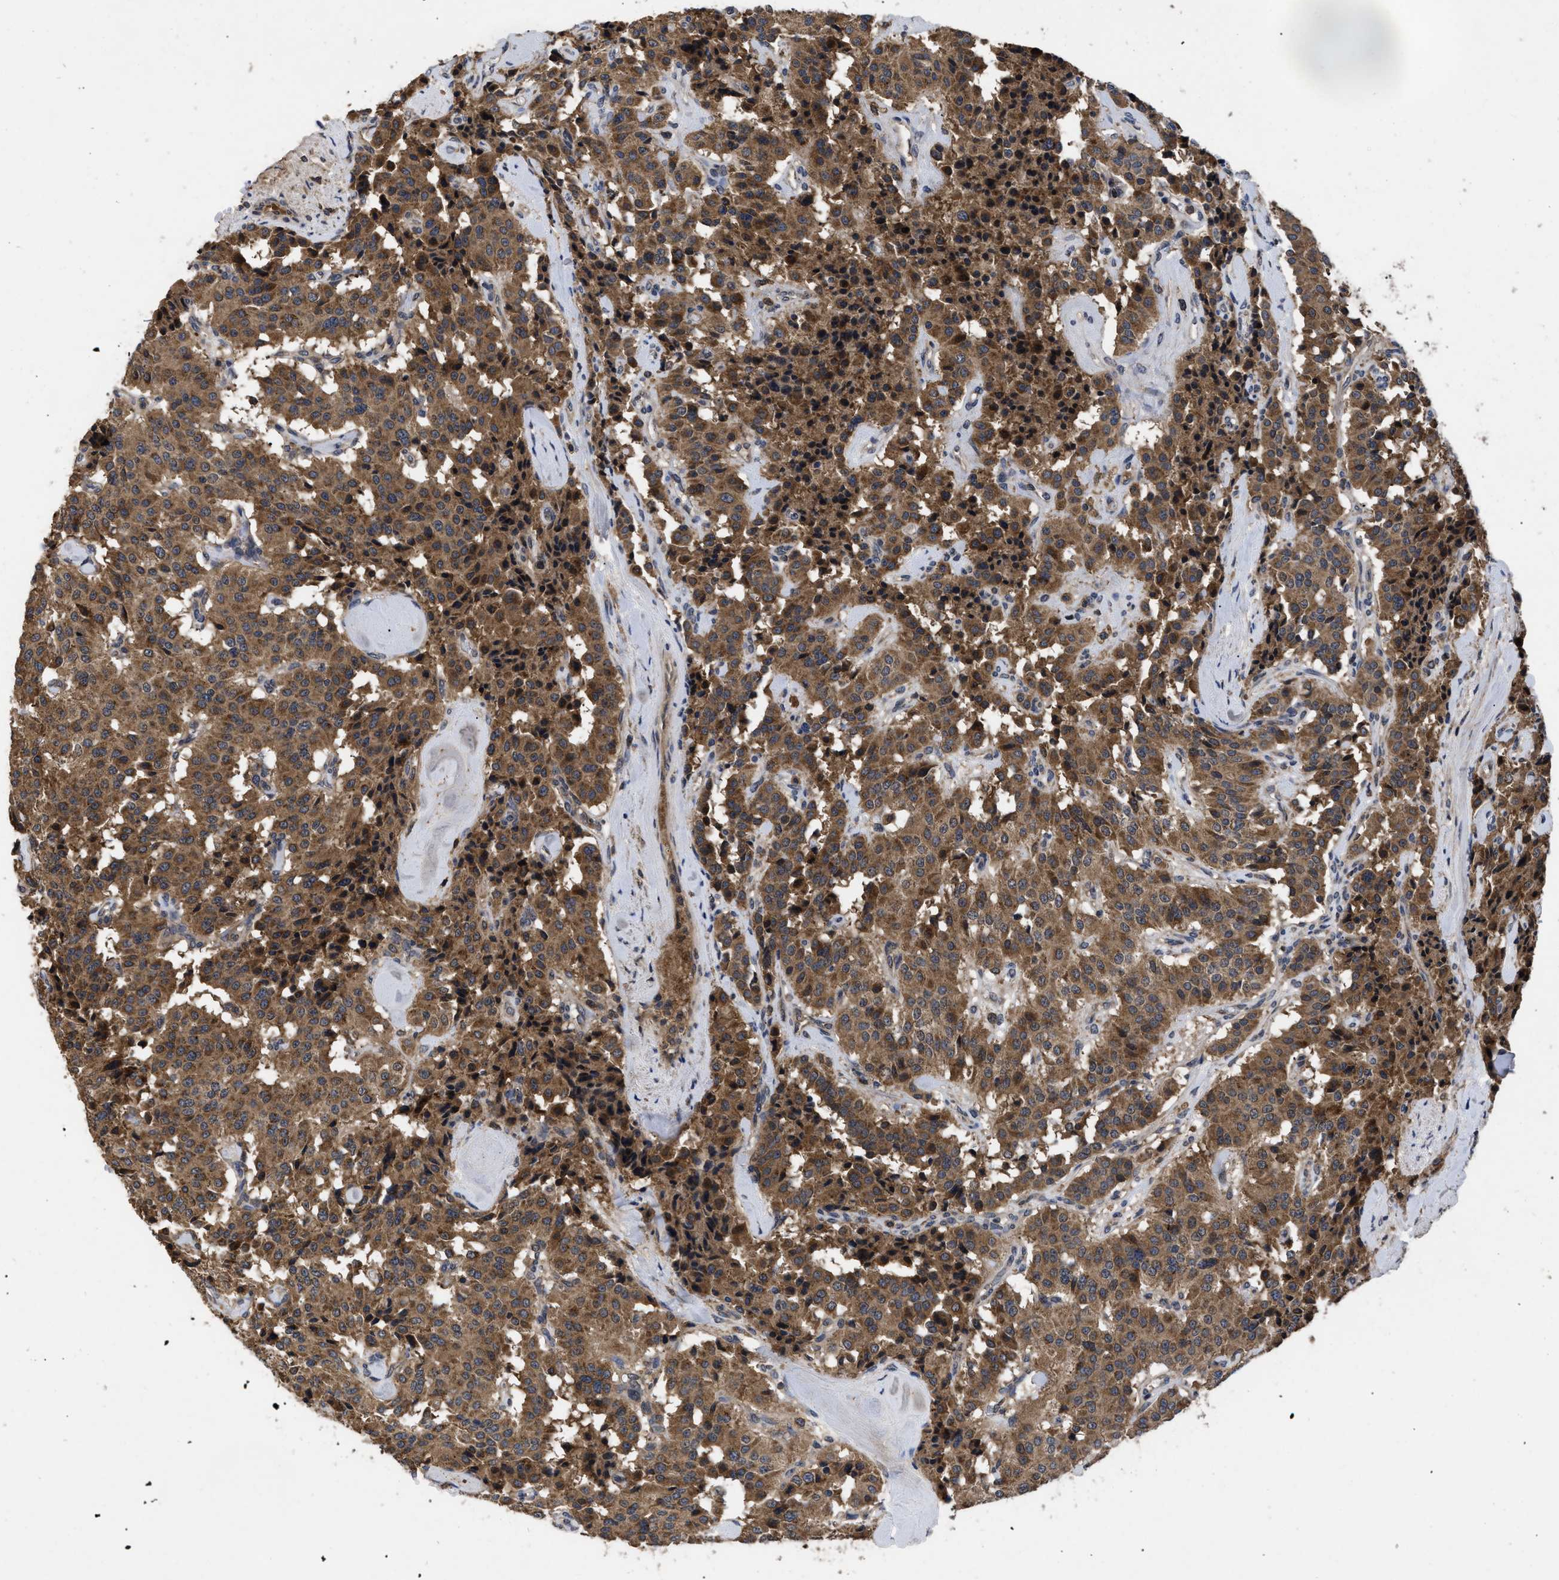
{"staining": {"intensity": "moderate", "quantity": ">75%", "location": "cytoplasmic/membranous"}, "tissue": "carcinoid", "cell_type": "Tumor cells", "image_type": "cancer", "snomed": [{"axis": "morphology", "description": "Carcinoid, malignant, NOS"}, {"axis": "topography", "description": "Lung"}], "caption": "Immunohistochemistry micrograph of neoplastic tissue: human carcinoid (malignant) stained using immunohistochemistry exhibits medium levels of moderate protein expression localized specifically in the cytoplasmic/membranous of tumor cells, appearing as a cytoplasmic/membranous brown color.", "gene": "LRRC3", "patient": {"sex": "male", "age": 30}}